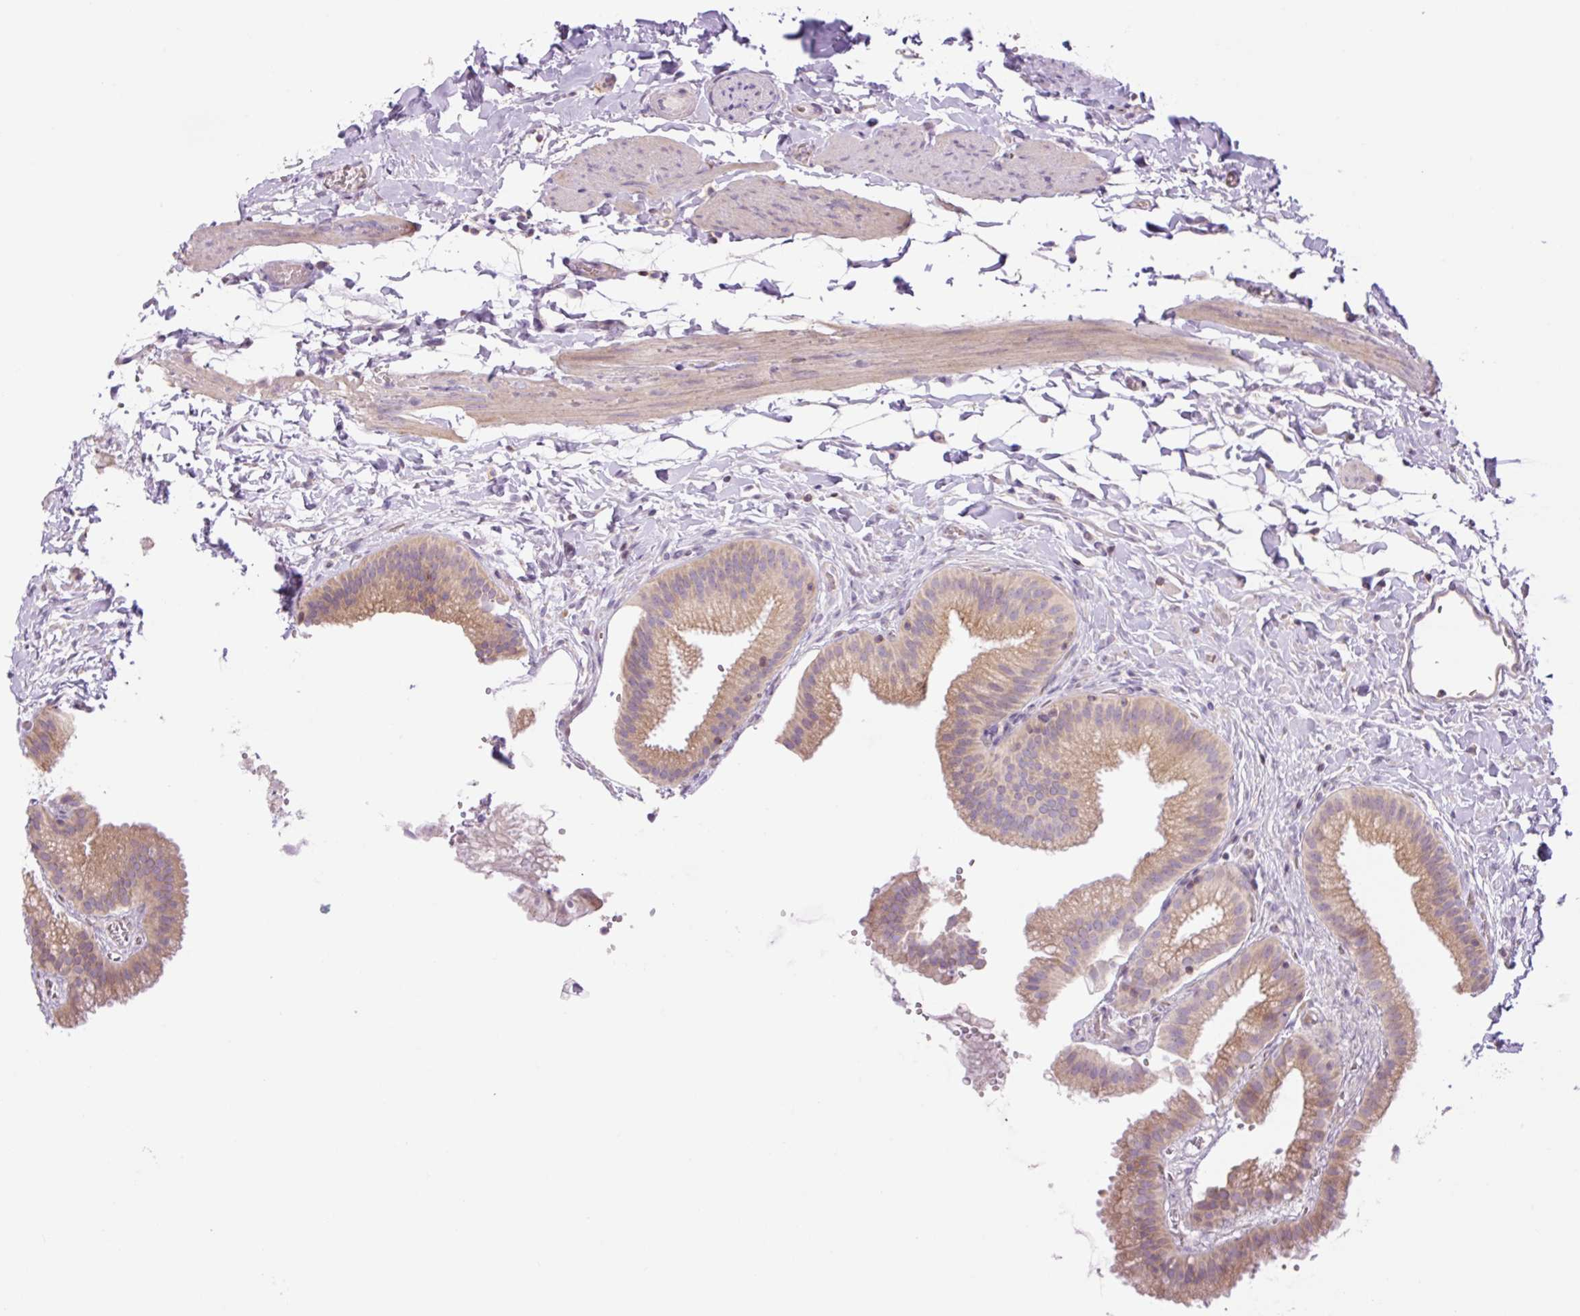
{"staining": {"intensity": "moderate", "quantity": ">75%", "location": "cytoplasmic/membranous"}, "tissue": "gallbladder", "cell_type": "Glandular cells", "image_type": "normal", "snomed": [{"axis": "morphology", "description": "Normal tissue, NOS"}, {"axis": "topography", "description": "Gallbladder"}], "caption": "Glandular cells reveal medium levels of moderate cytoplasmic/membranous staining in about >75% of cells in benign gallbladder. (DAB = brown stain, brightfield microscopy at high magnification).", "gene": "GRID2", "patient": {"sex": "female", "age": 63}}